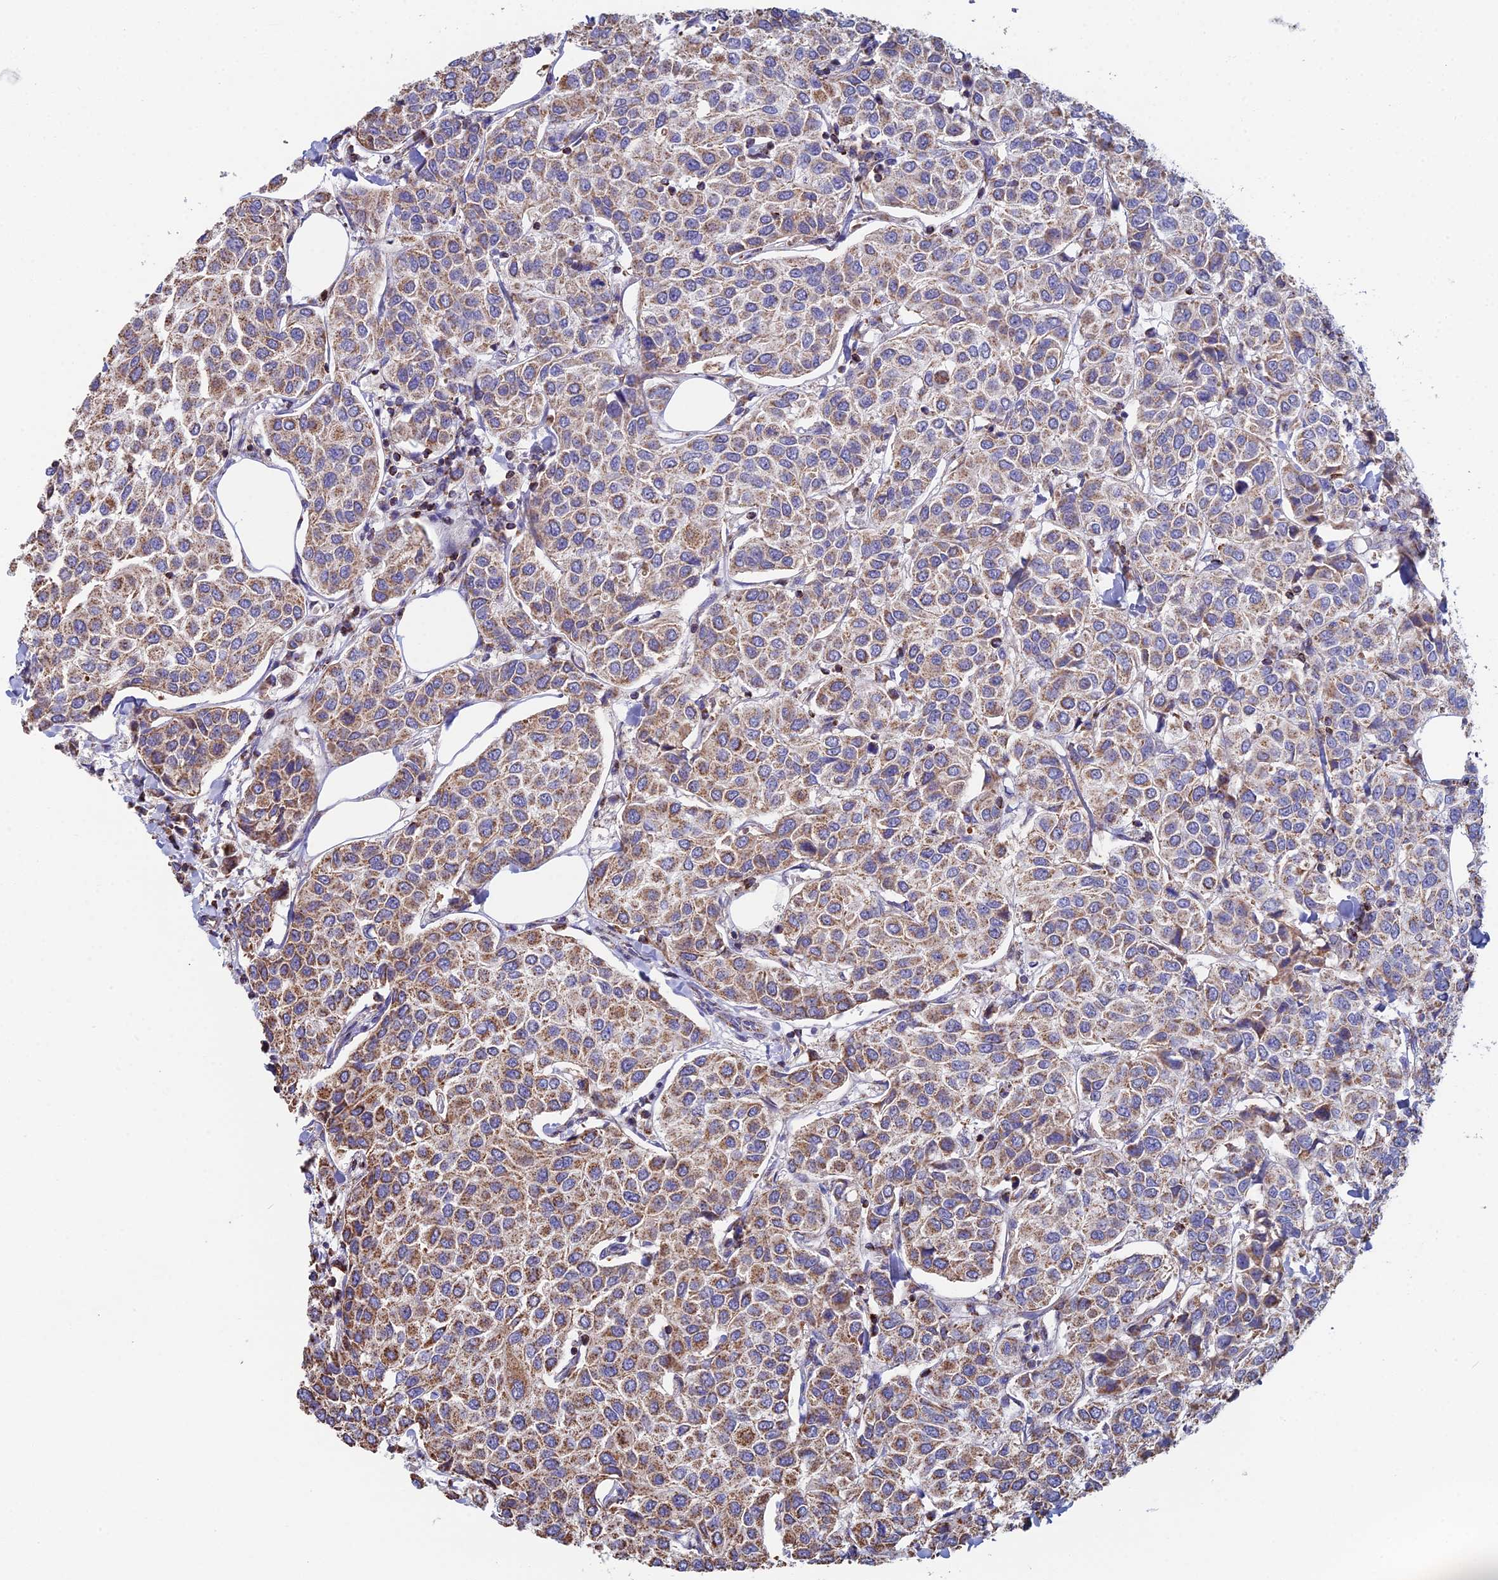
{"staining": {"intensity": "moderate", "quantity": ">75%", "location": "cytoplasmic/membranous"}, "tissue": "breast cancer", "cell_type": "Tumor cells", "image_type": "cancer", "snomed": [{"axis": "morphology", "description": "Duct carcinoma"}, {"axis": "topography", "description": "Breast"}], "caption": "Moderate cytoplasmic/membranous staining for a protein is appreciated in about >75% of tumor cells of intraductal carcinoma (breast) using IHC.", "gene": "SPOCK2", "patient": {"sex": "female", "age": 55}}